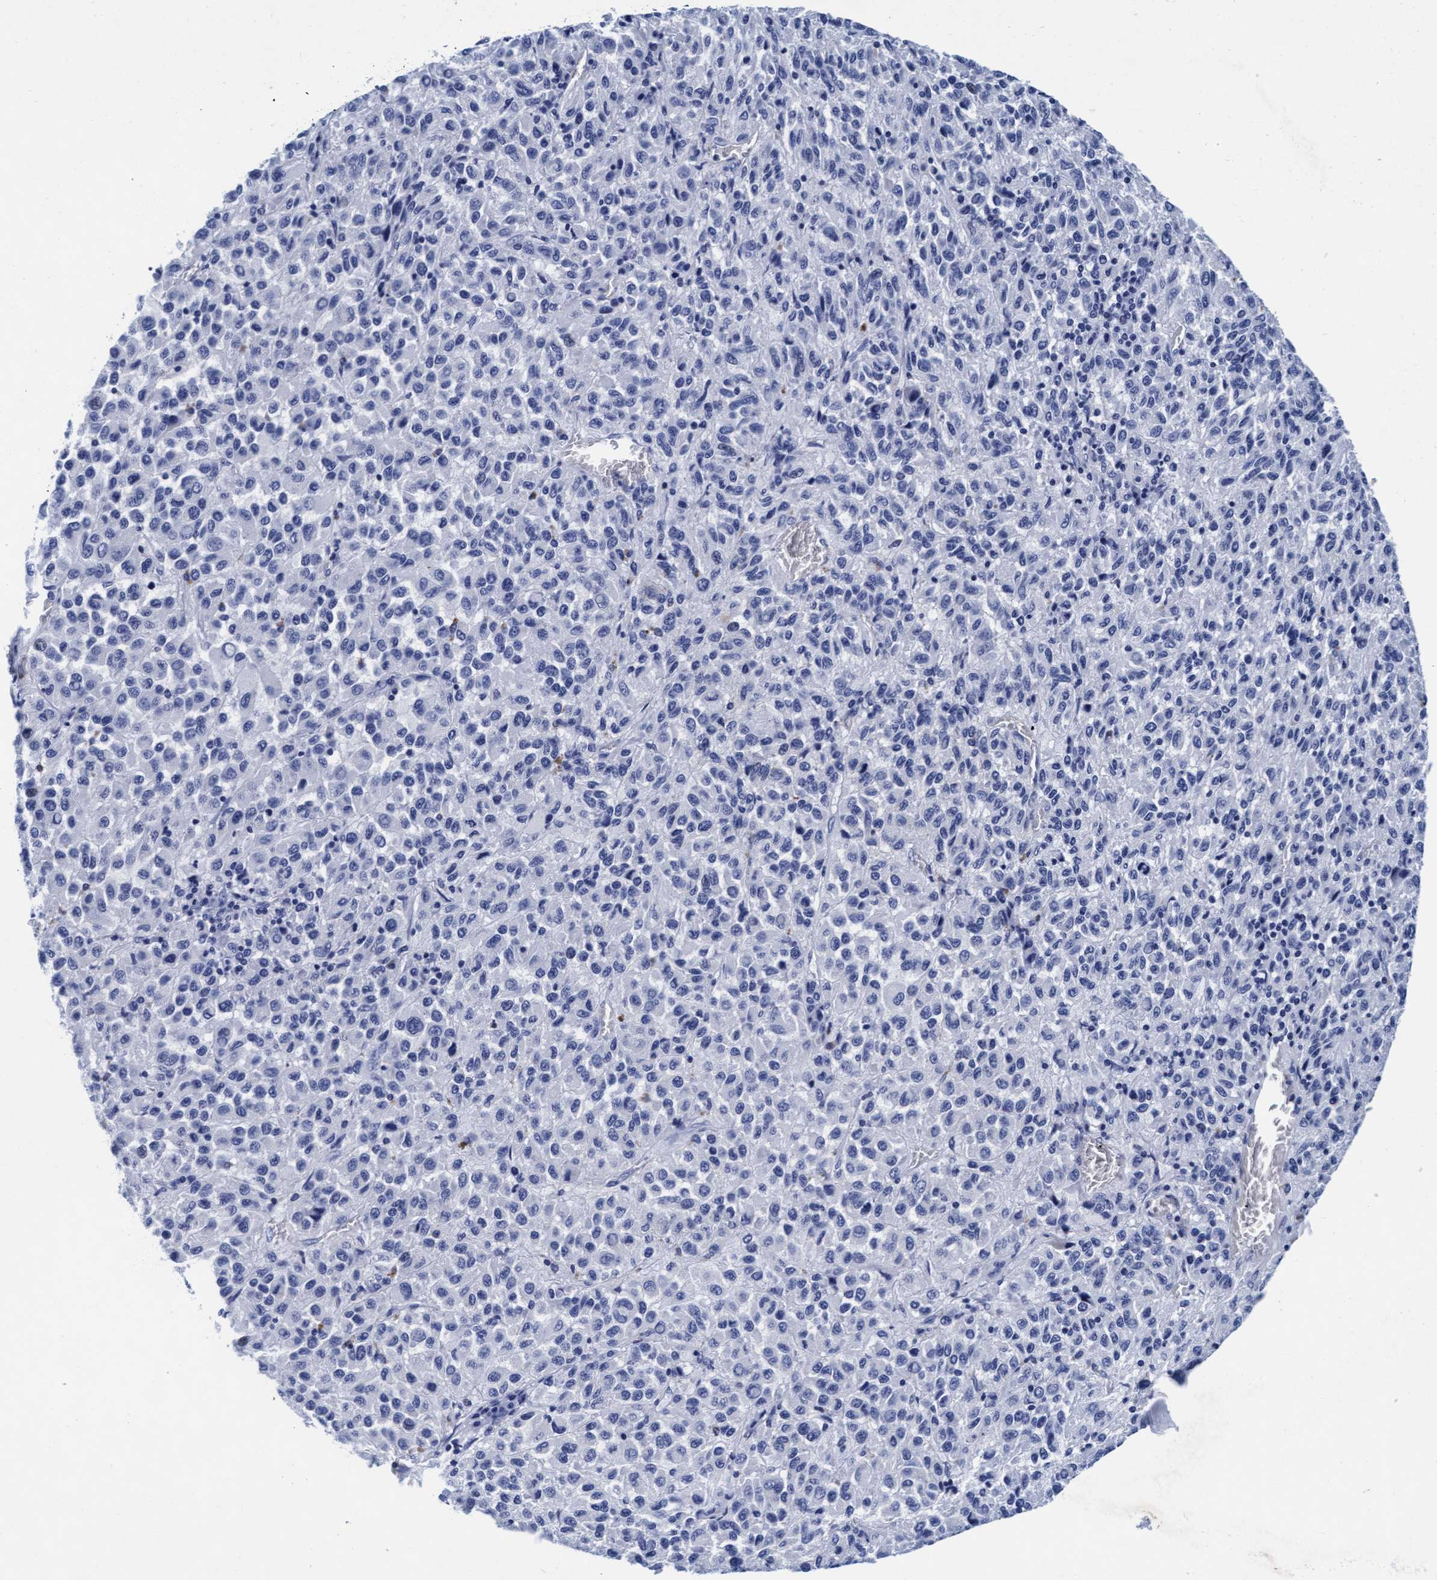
{"staining": {"intensity": "negative", "quantity": "none", "location": "none"}, "tissue": "skin cancer", "cell_type": "Tumor cells", "image_type": "cancer", "snomed": [{"axis": "morphology", "description": "Squamous cell carcinoma, NOS"}, {"axis": "topography", "description": "Skin"}], "caption": "A photomicrograph of human skin cancer is negative for staining in tumor cells.", "gene": "ARSG", "patient": {"sex": "female", "age": 73}}